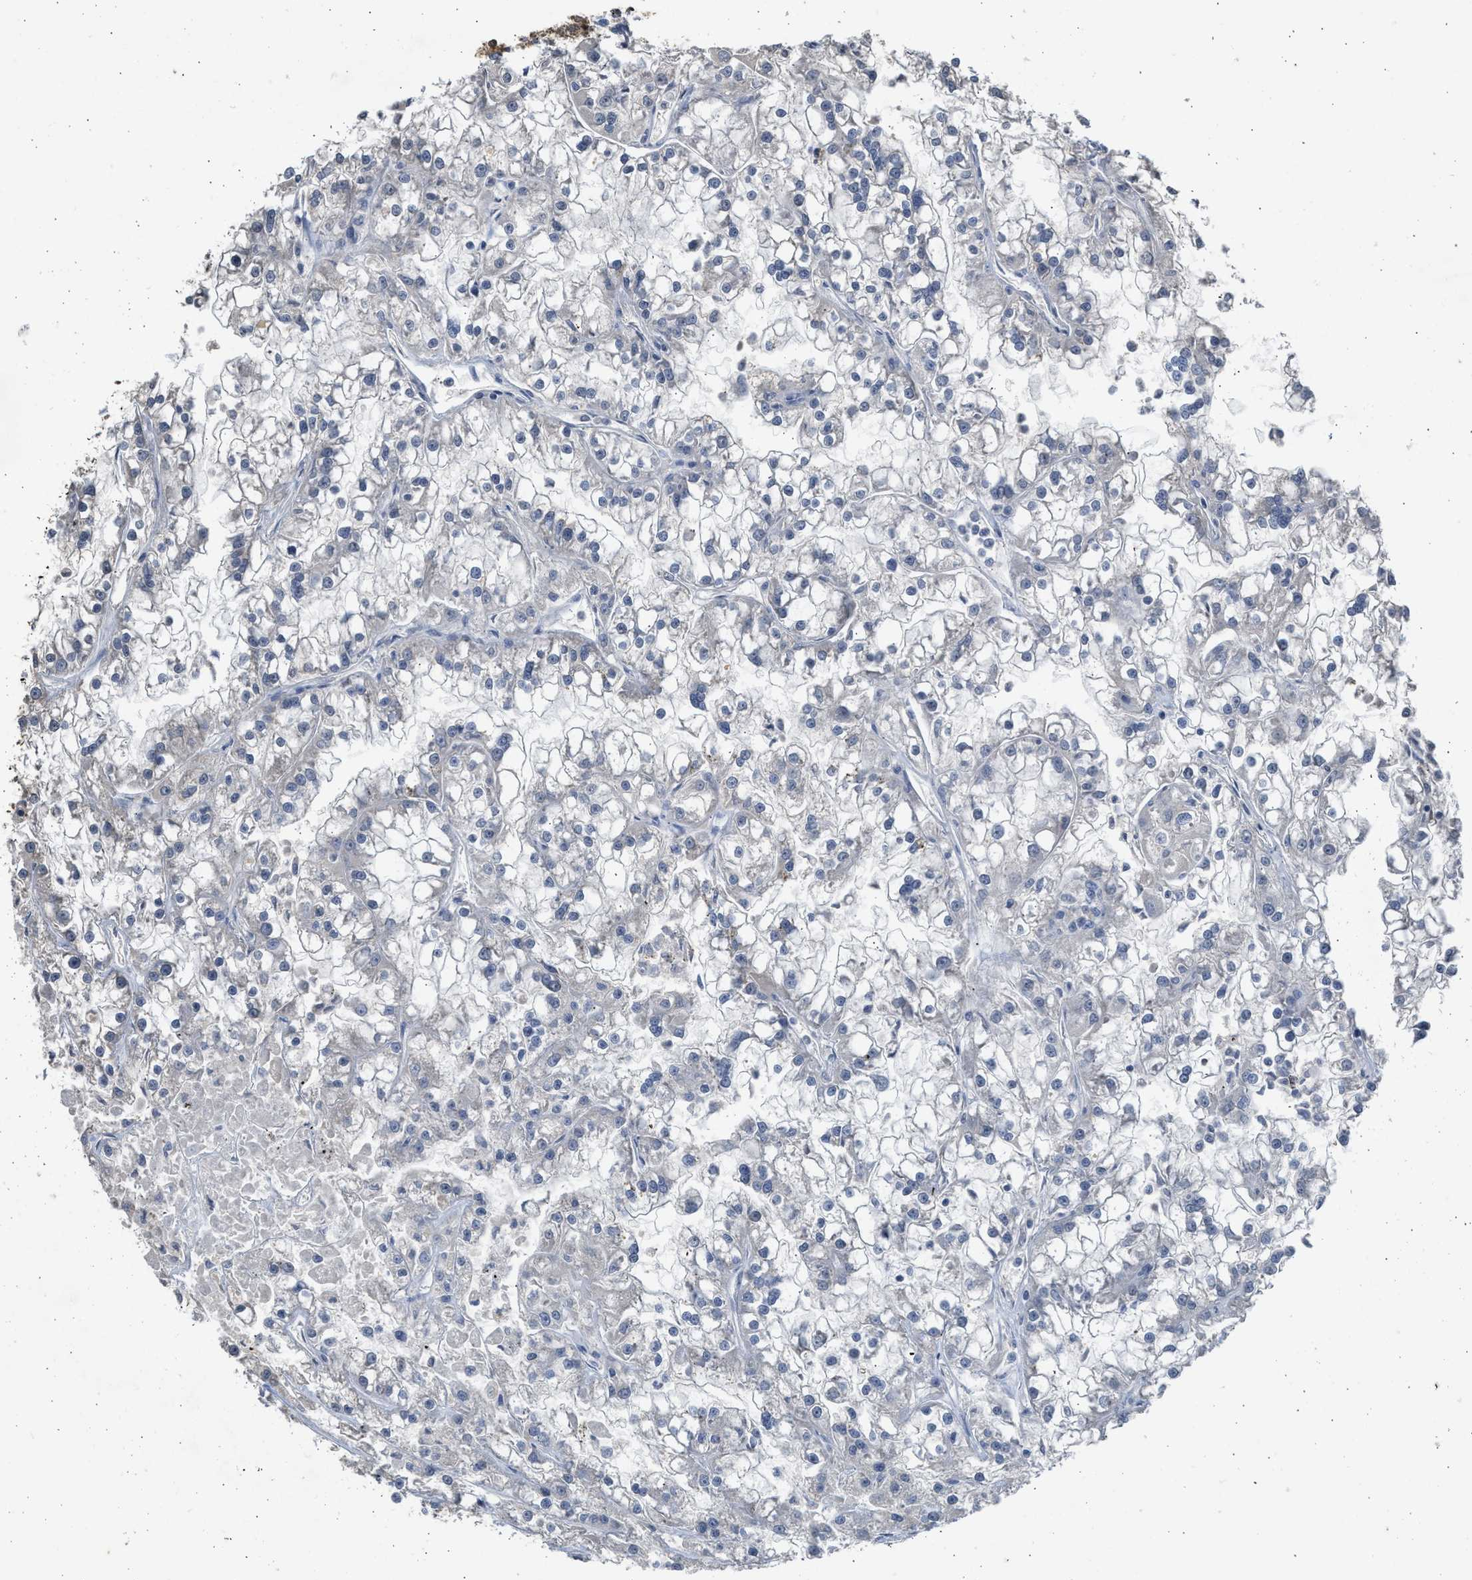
{"staining": {"intensity": "negative", "quantity": "none", "location": "none"}, "tissue": "renal cancer", "cell_type": "Tumor cells", "image_type": "cancer", "snomed": [{"axis": "morphology", "description": "Adenocarcinoma, NOS"}, {"axis": "topography", "description": "Kidney"}], "caption": "A micrograph of human renal cancer is negative for staining in tumor cells.", "gene": "SULT2A1", "patient": {"sex": "female", "age": 52}}